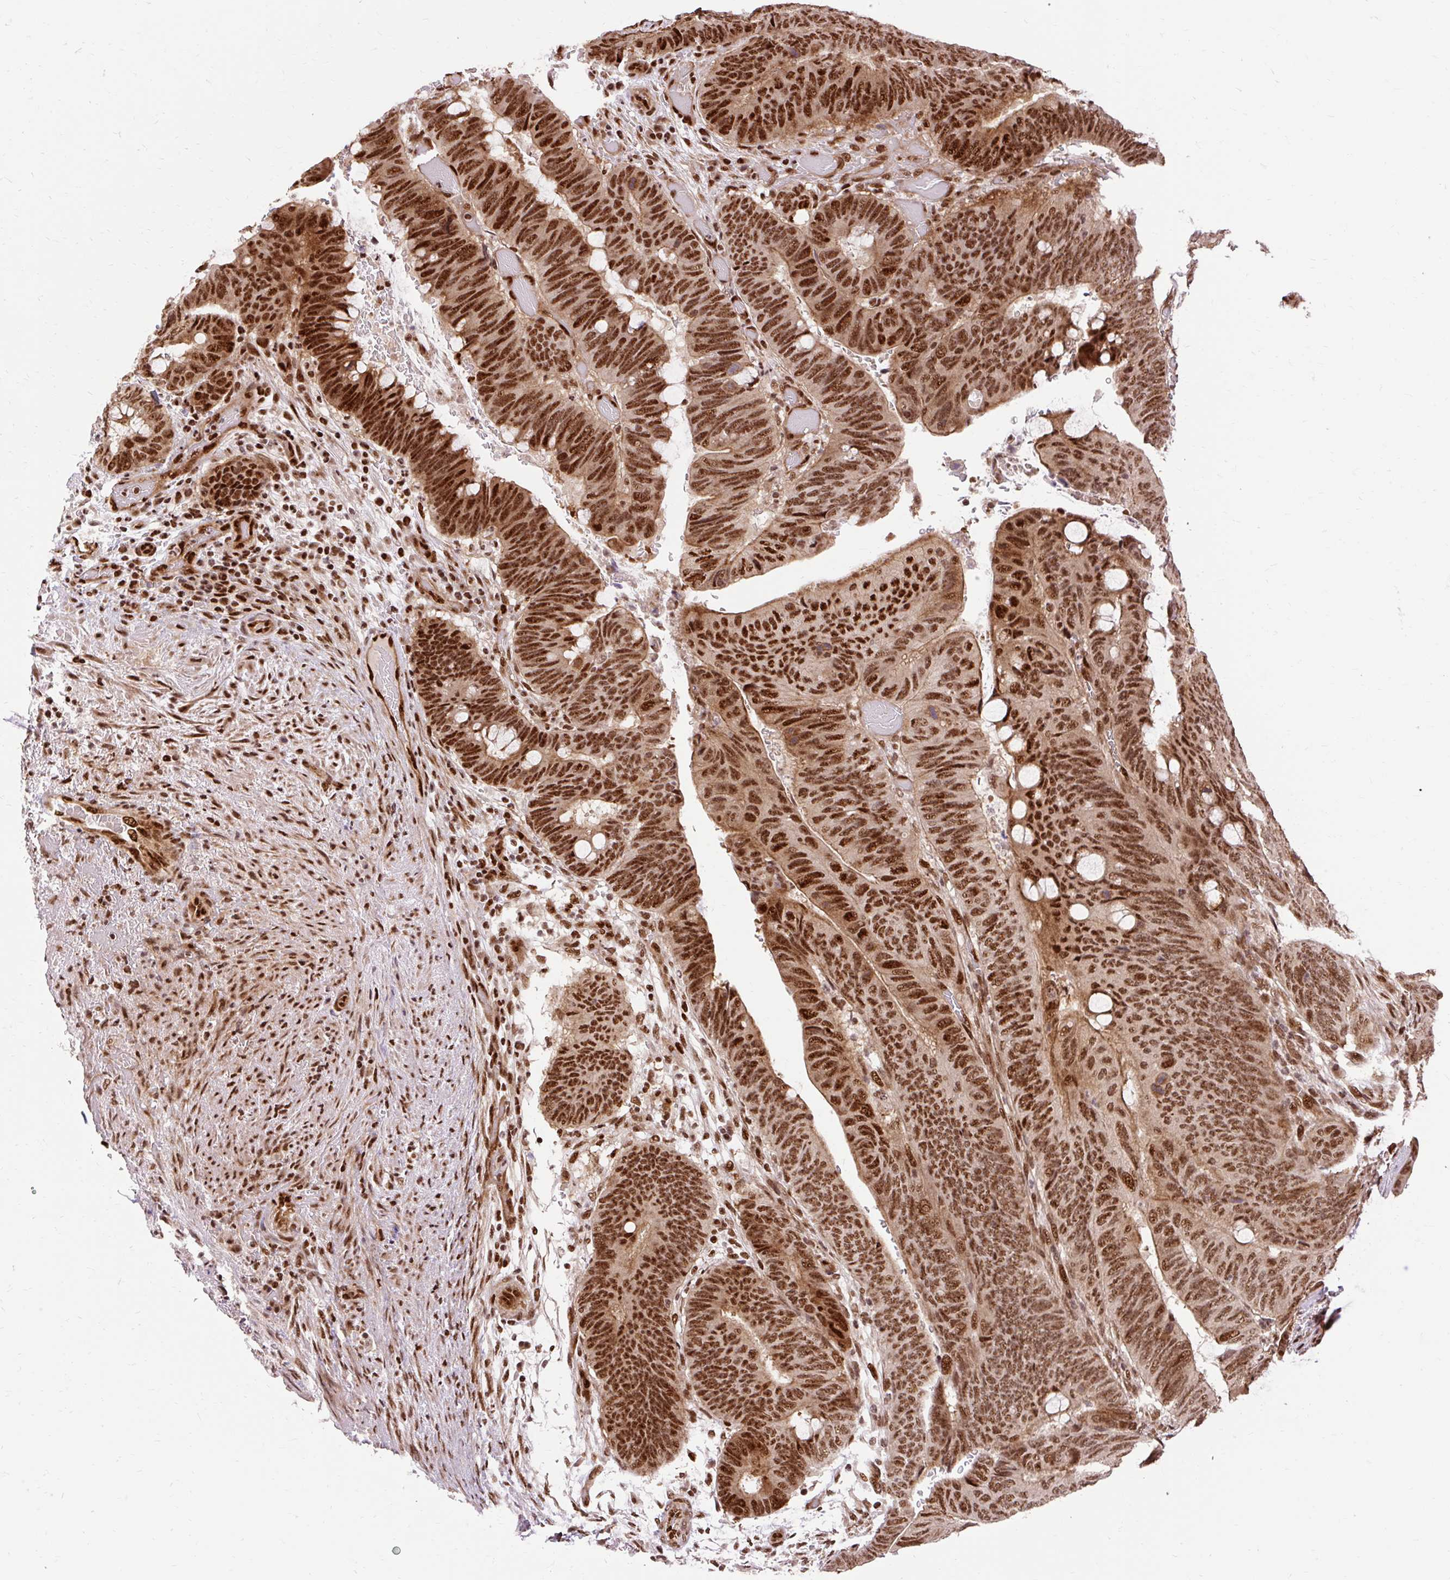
{"staining": {"intensity": "strong", "quantity": ">75%", "location": "nuclear"}, "tissue": "colorectal cancer", "cell_type": "Tumor cells", "image_type": "cancer", "snomed": [{"axis": "morphology", "description": "Normal tissue, NOS"}, {"axis": "morphology", "description": "Adenocarcinoma, NOS"}, {"axis": "topography", "description": "Rectum"}, {"axis": "topography", "description": "Peripheral nerve tissue"}], "caption": "Protein staining shows strong nuclear positivity in approximately >75% of tumor cells in adenocarcinoma (colorectal). (brown staining indicates protein expression, while blue staining denotes nuclei).", "gene": "MECOM", "patient": {"sex": "male", "age": 92}}